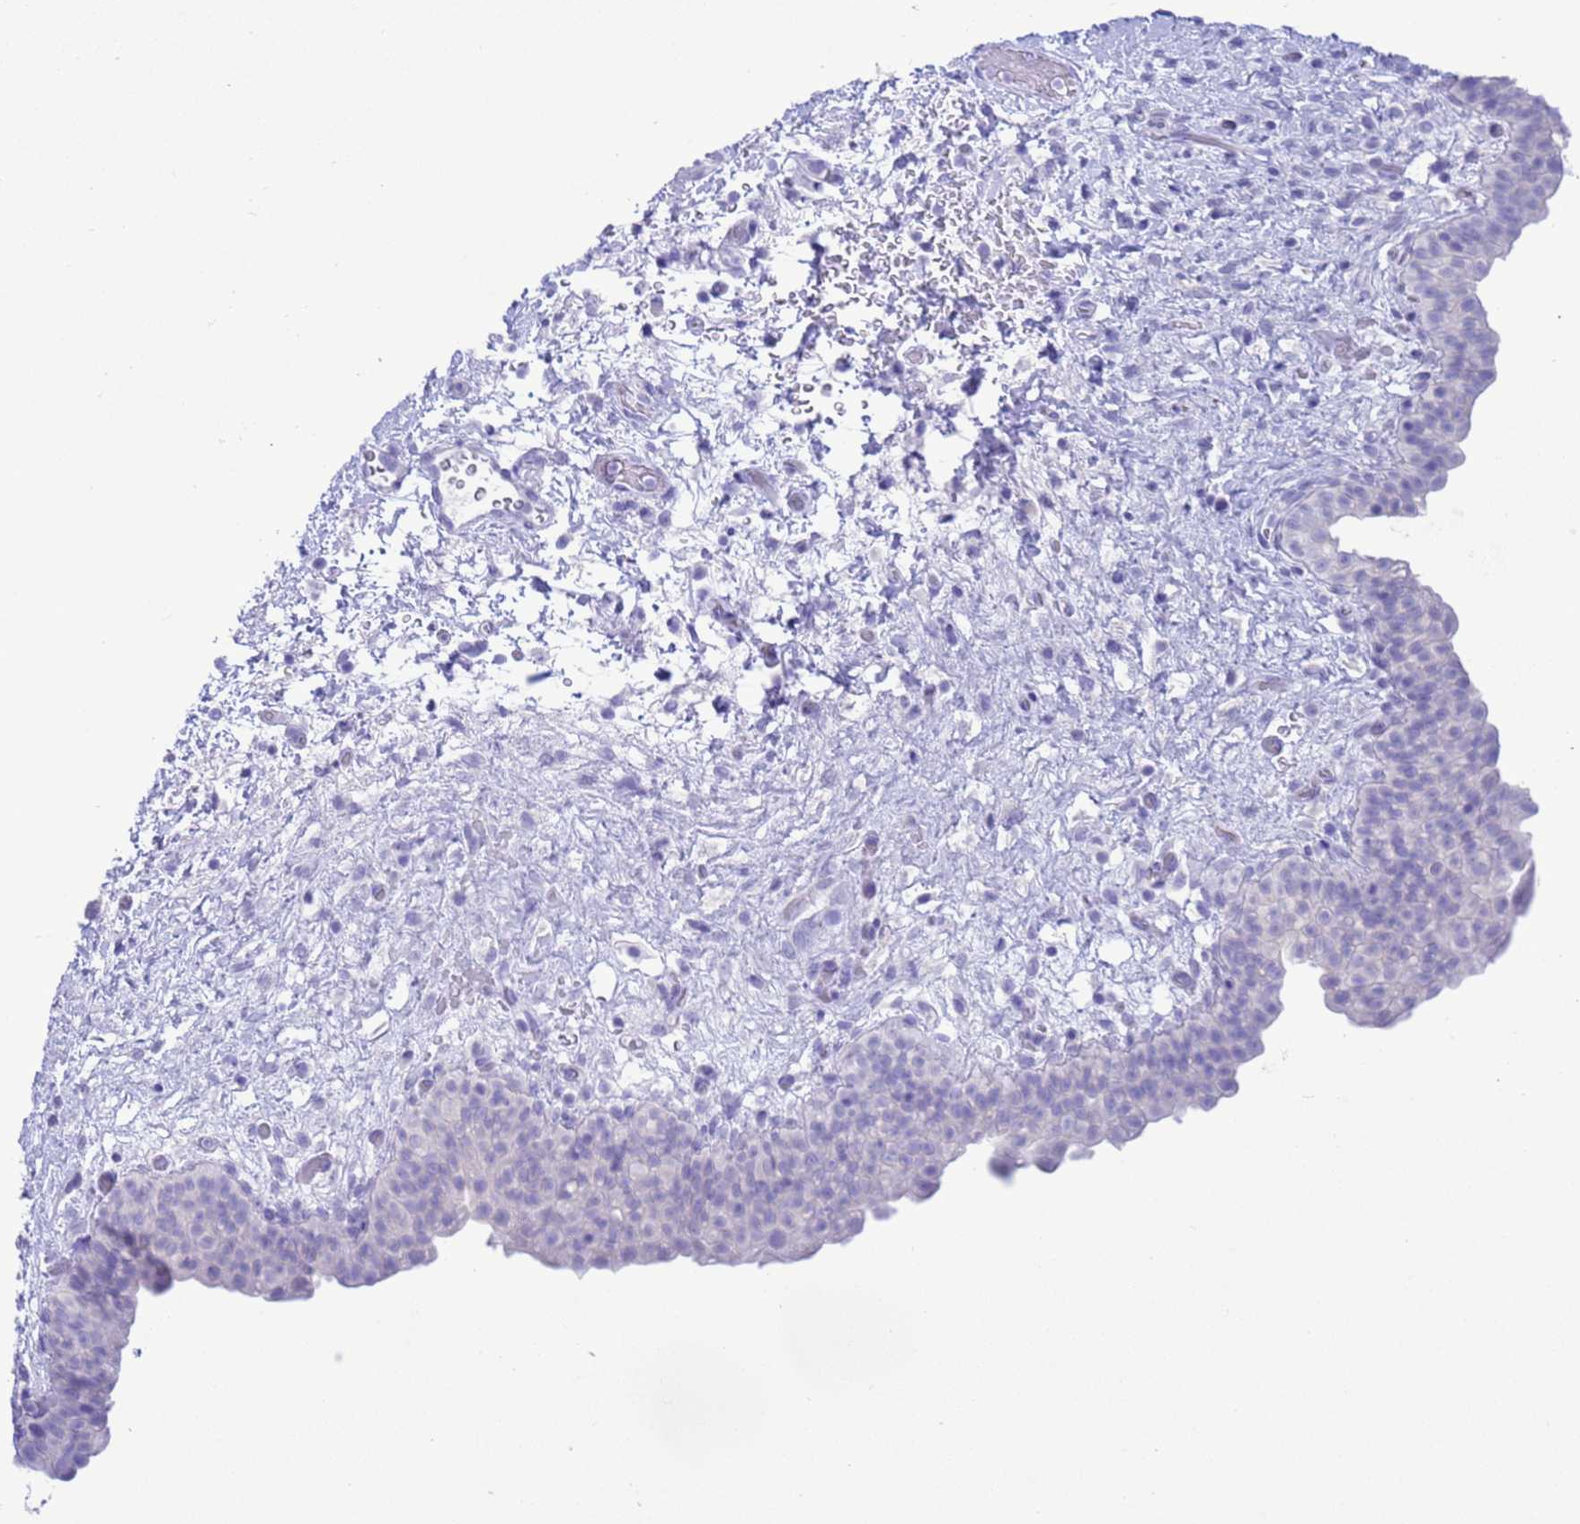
{"staining": {"intensity": "negative", "quantity": "none", "location": "none"}, "tissue": "urinary bladder", "cell_type": "Urothelial cells", "image_type": "normal", "snomed": [{"axis": "morphology", "description": "Normal tissue, NOS"}, {"axis": "topography", "description": "Urinary bladder"}], "caption": "This is a photomicrograph of immunohistochemistry (IHC) staining of normal urinary bladder, which shows no expression in urothelial cells.", "gene": "GSTM1", "patient": {"sex": "male", "age": 69}}